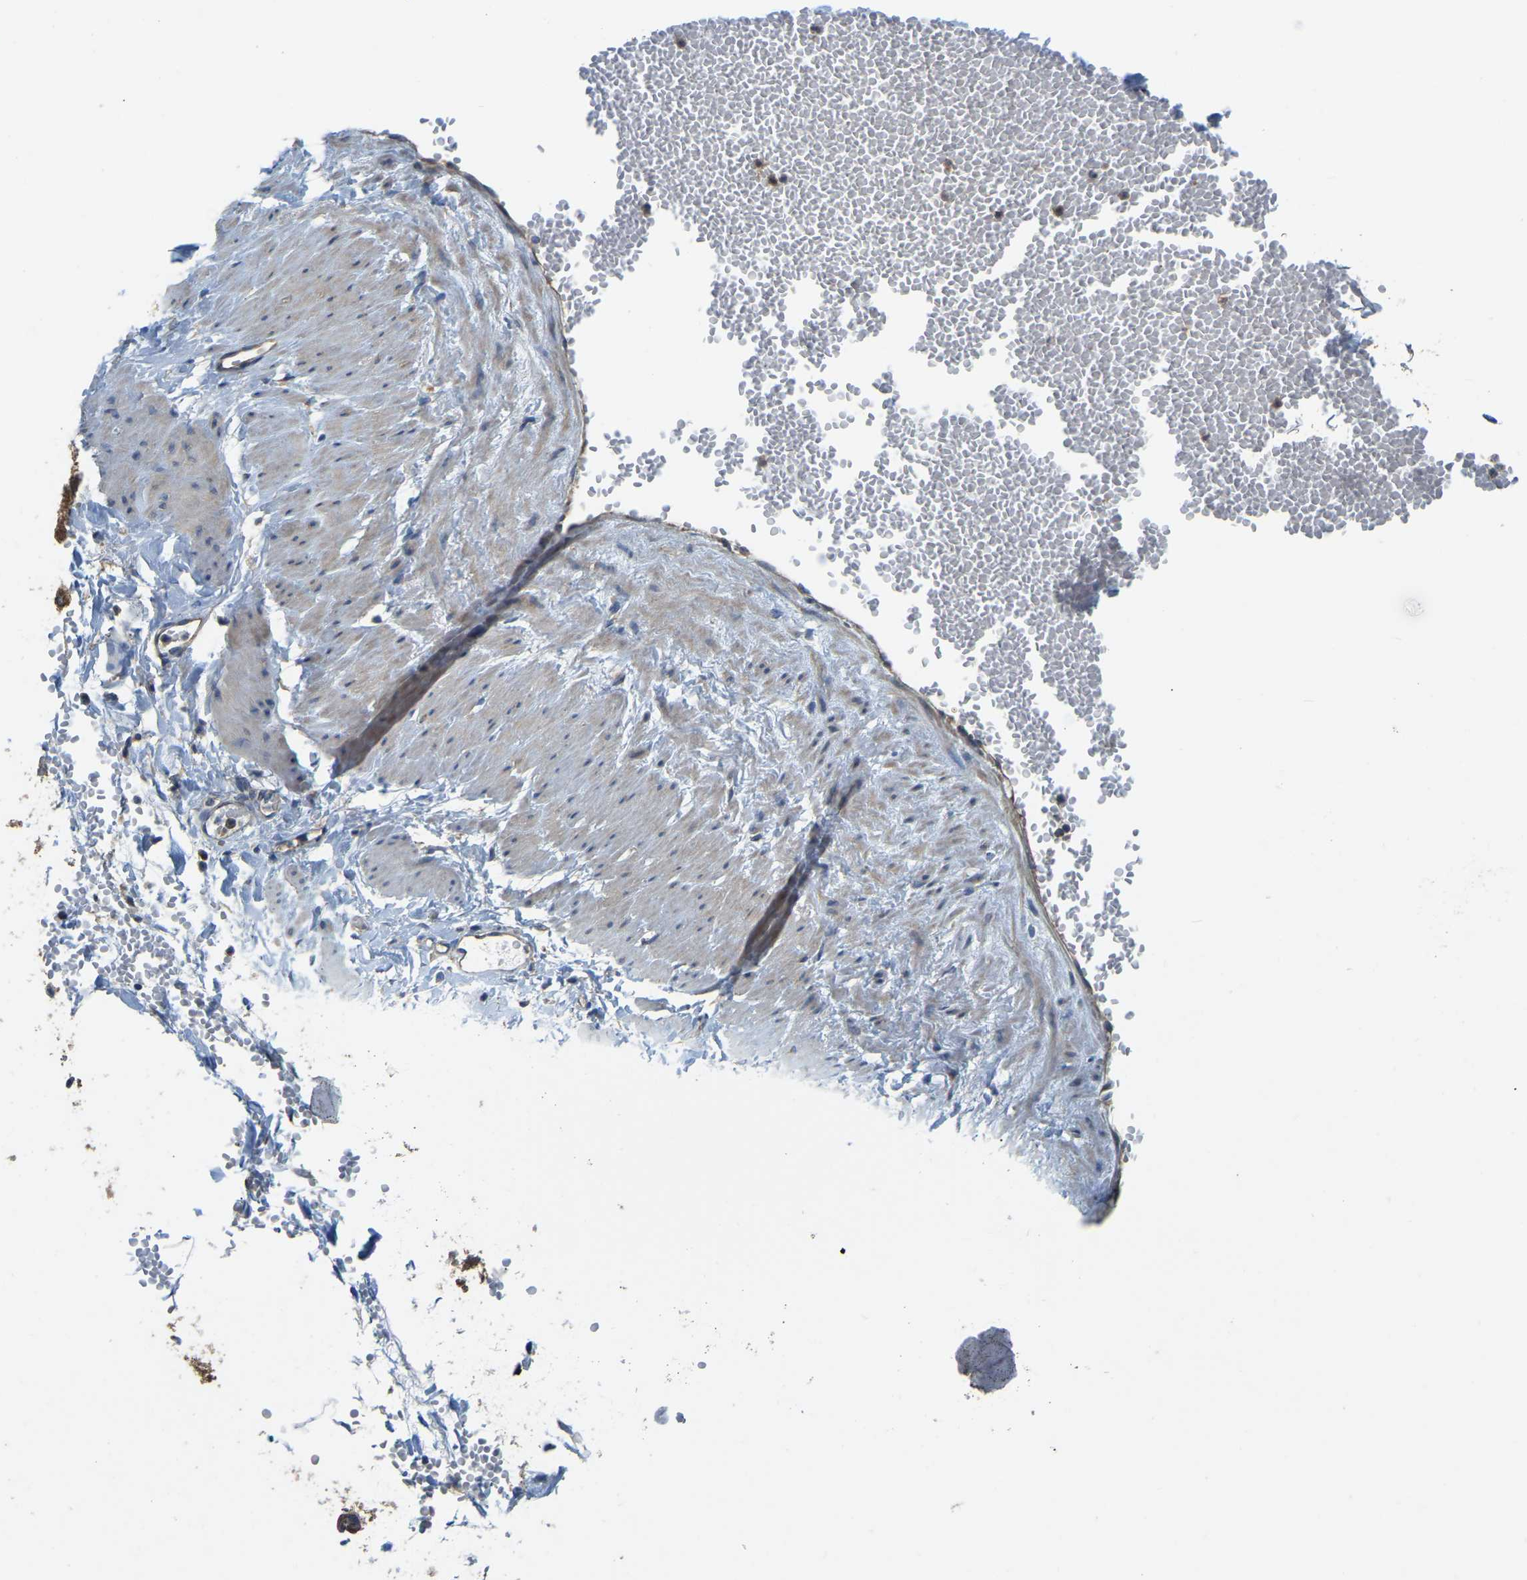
{"staining": {"intensity": "negative", "quantity": "none", "location": "none"}, "tissue": "adipose tissue", "cell_type": "Adipocytes", "image_type": "normal", "snomed": [{"axis": "morphology", "description": "Normal tissue, NOS"}, {"axis": "topography", "description": "Soft tissue"}], "caption": "Immunohistochemical staining of benign human adipose tissue displays no significant expression in adipocytes. (Immunohistochemistry, brightfield microscopy, high magnification).", "gene": "PSMD7", "patient": {"sex": "male", "age": 72}}